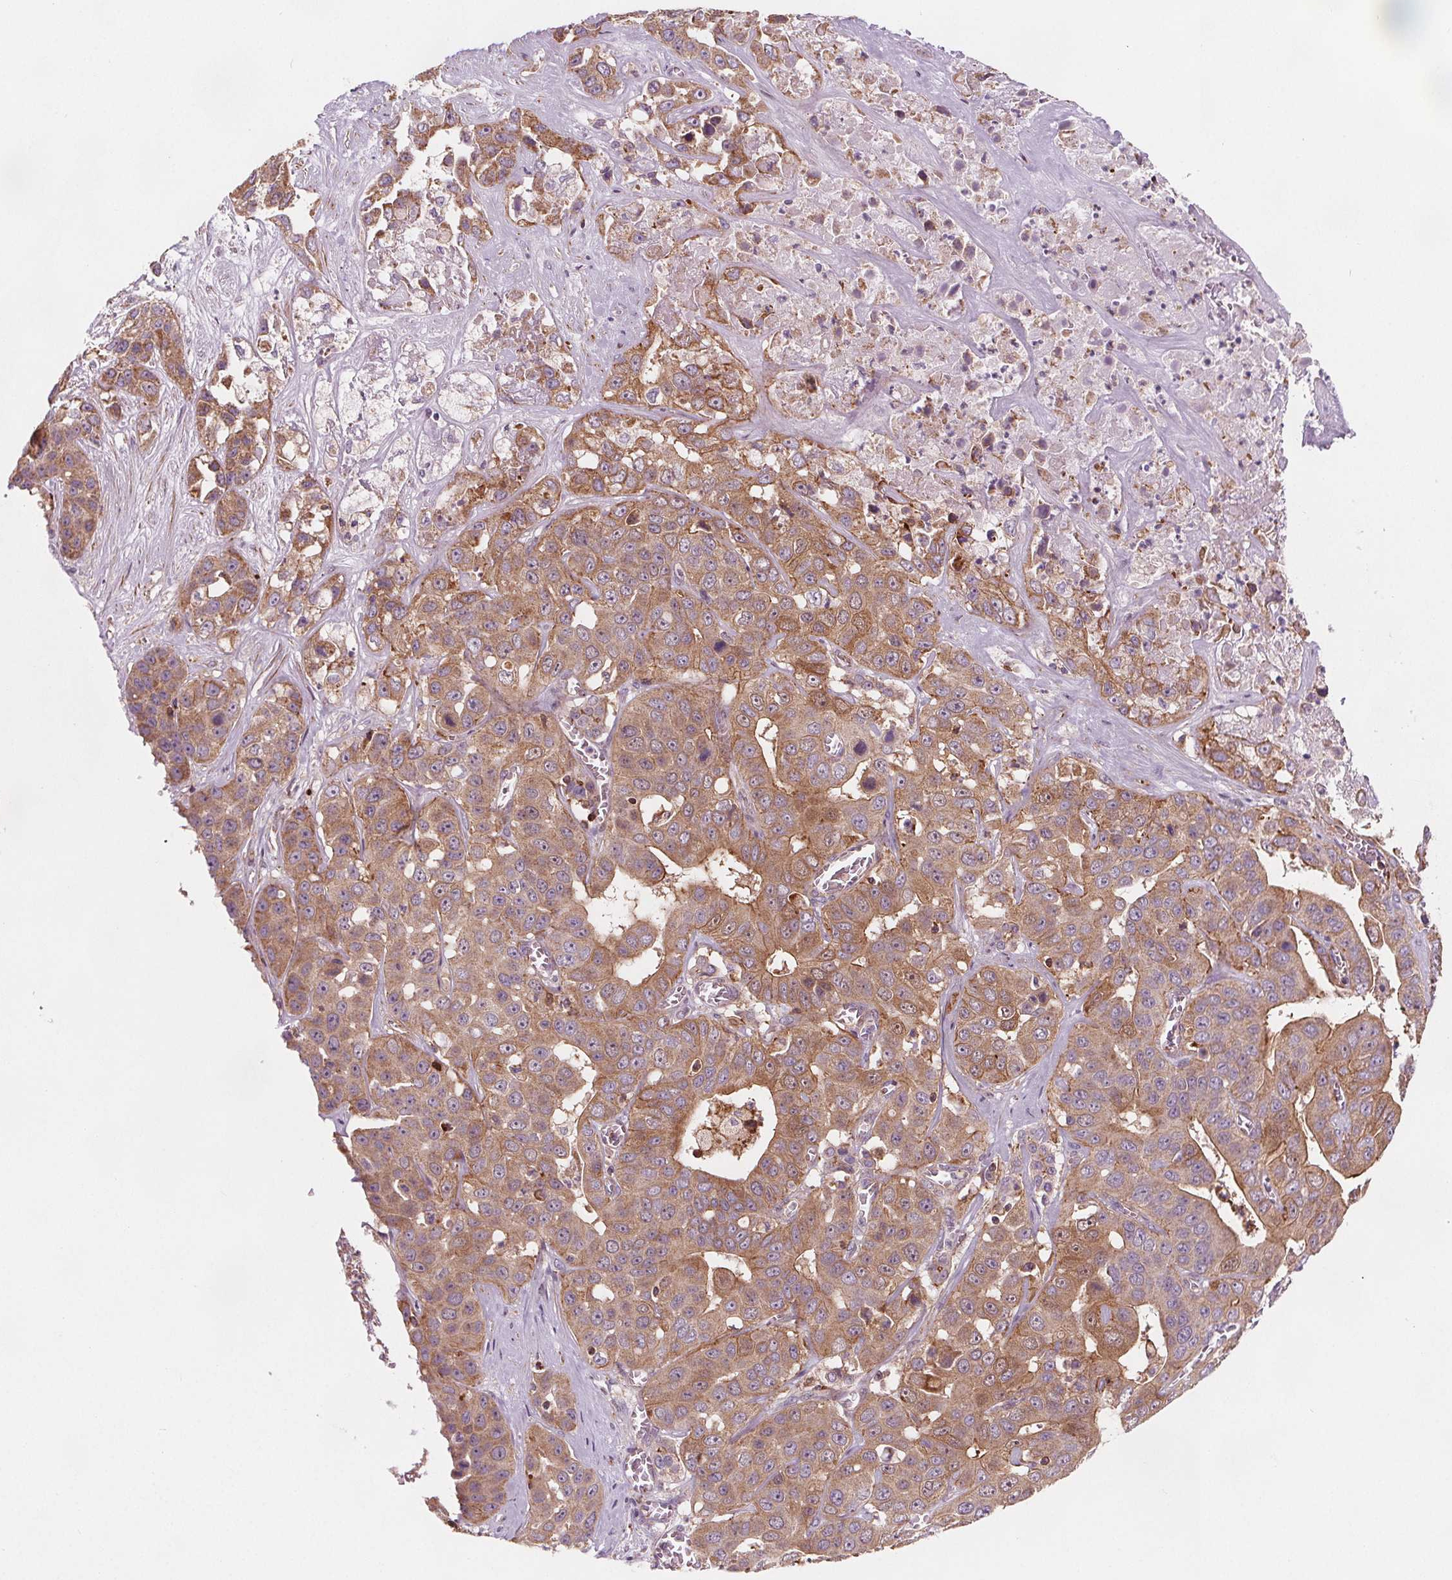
{"staining": {"intensity": "moderate", "quantity": ">75%", "location": "cytoplasmic/membranous"}, "tissue": "liver cancer", "cell_type": "Tumor cells", "image_type": "cancer", "snomed": [{"axis": "morphology", "description": "Cholangiocarcinoma"}, {"axis": "topography", "description": "Liver"}], "caption": "The micrograph shows staining of liver cholangiocarcinoma, revealing moderate cytoplasmic/membranous protein positivity (brown color) within tumor cells.", "gene": "ADAM33", "patient": {"sex": "female", "age": 52}}